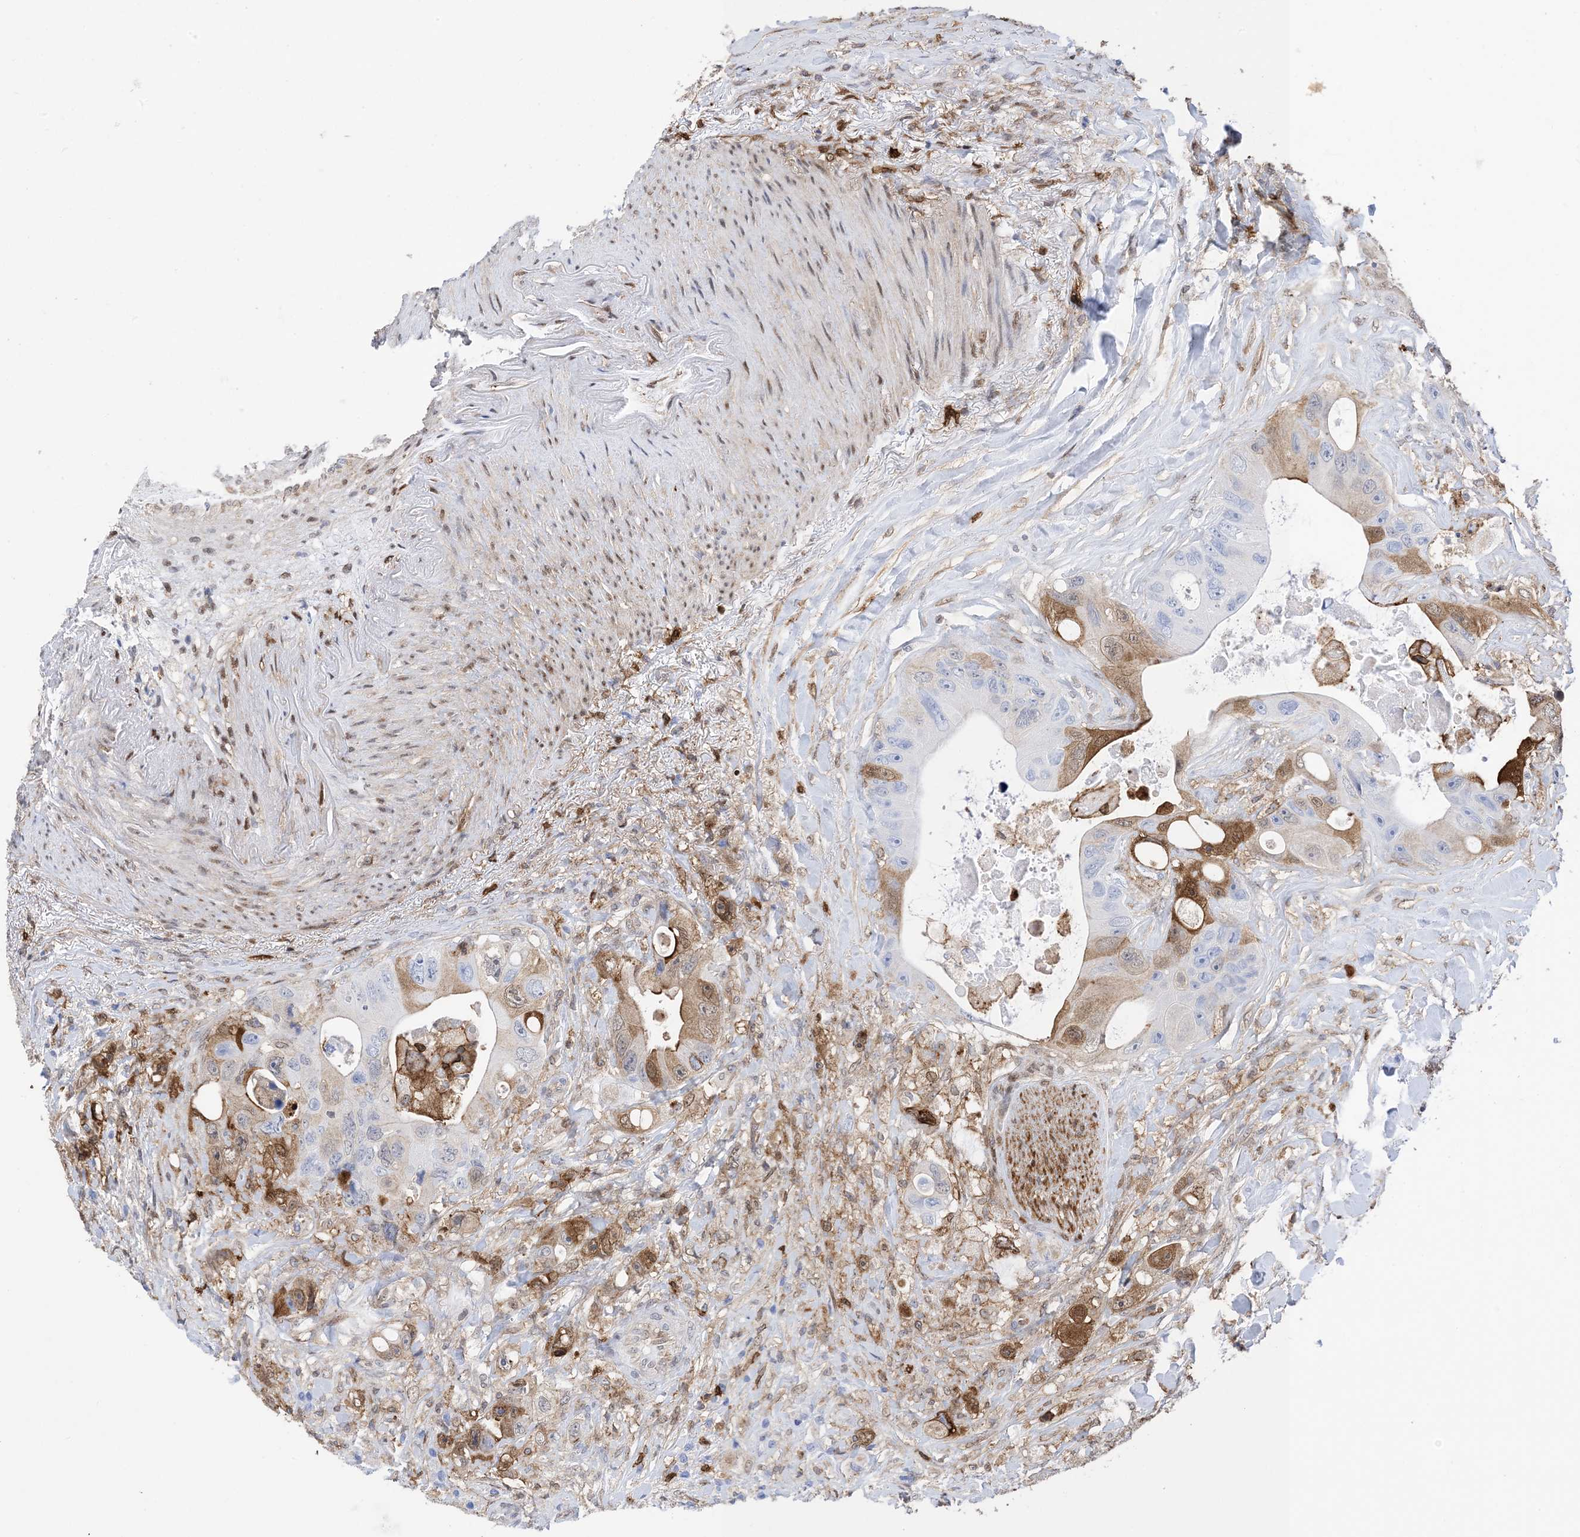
{"staining": {"intensity": "moderate", "quantity": "<25%", "location": "cytoplasmic/membranous"}, "tissue": "colorectal cancer", "cell_type": "Tumor cells", "image_type": "cancer", "snomed": [{"axis": "morphology", "description": "Adenocarcinoma, NOS"}, {"axis": "topography", "description": "Colon"}], "caption": "This is a histology image of immunohistochemistry staining of colorectal adenocarcinoma, which shows moderate expression in the cytoplasmic/membranous of tumor cells.", "gene": "ANXA1", "patient": {"sex": "female", "age": 46}}